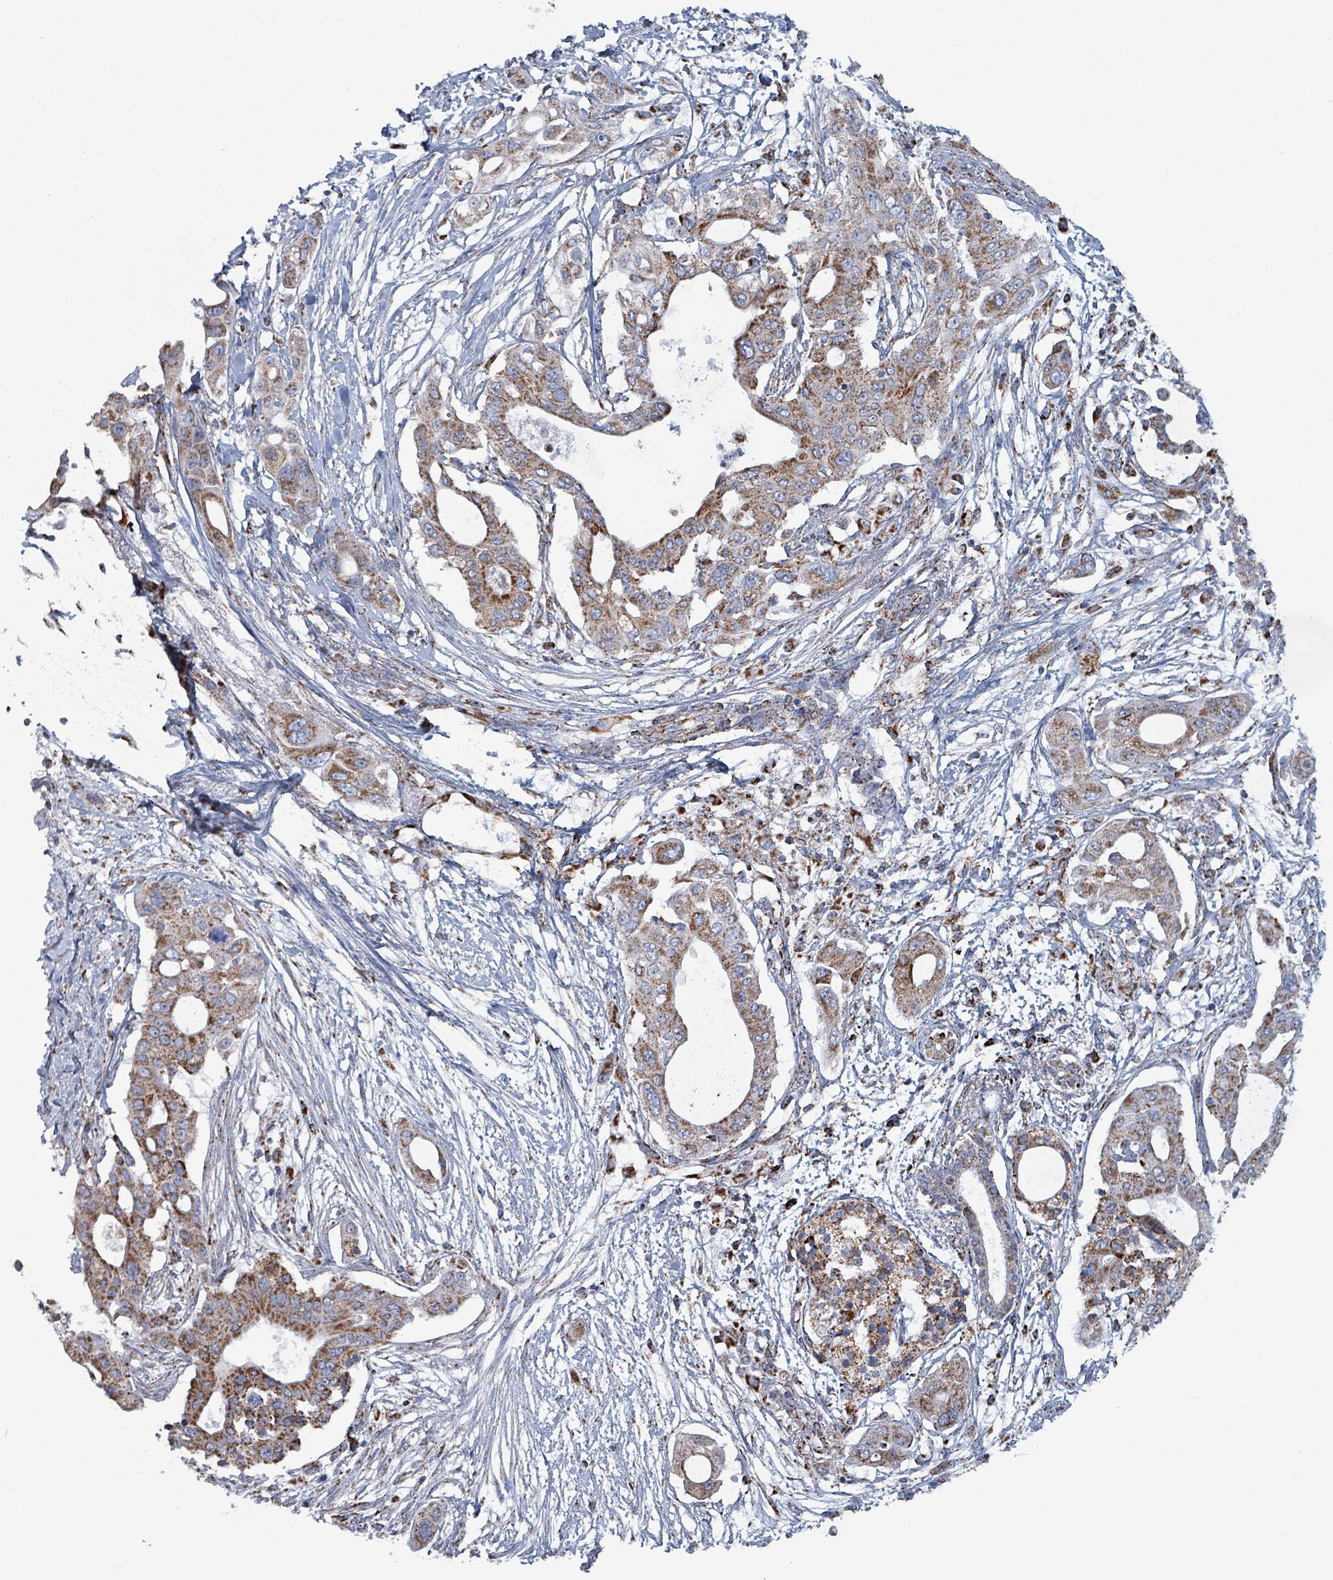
{"staining": {"intensity": "strong", "quantity": ">75%", "location": "cytoplasmic/membranous"}, "tissue": "pancreatic cancer", "cell_type": "Tumor cells", "image_type": "cancer", "snomed": [{"axis": "morphology", "description": "Adenocarcinoma, NOS"}, {"axis": "topography", "description": "Pancreas"}], "caption": "This is an image of immunohistochemistry (IHC) staining of pancreatic cancer (adenocarcinoma), which shows strong expression in the cytoplasmic/membranous of tumor cells.", "gene": "IDH3B", "patient": {"sex": "male", "age": 68}}